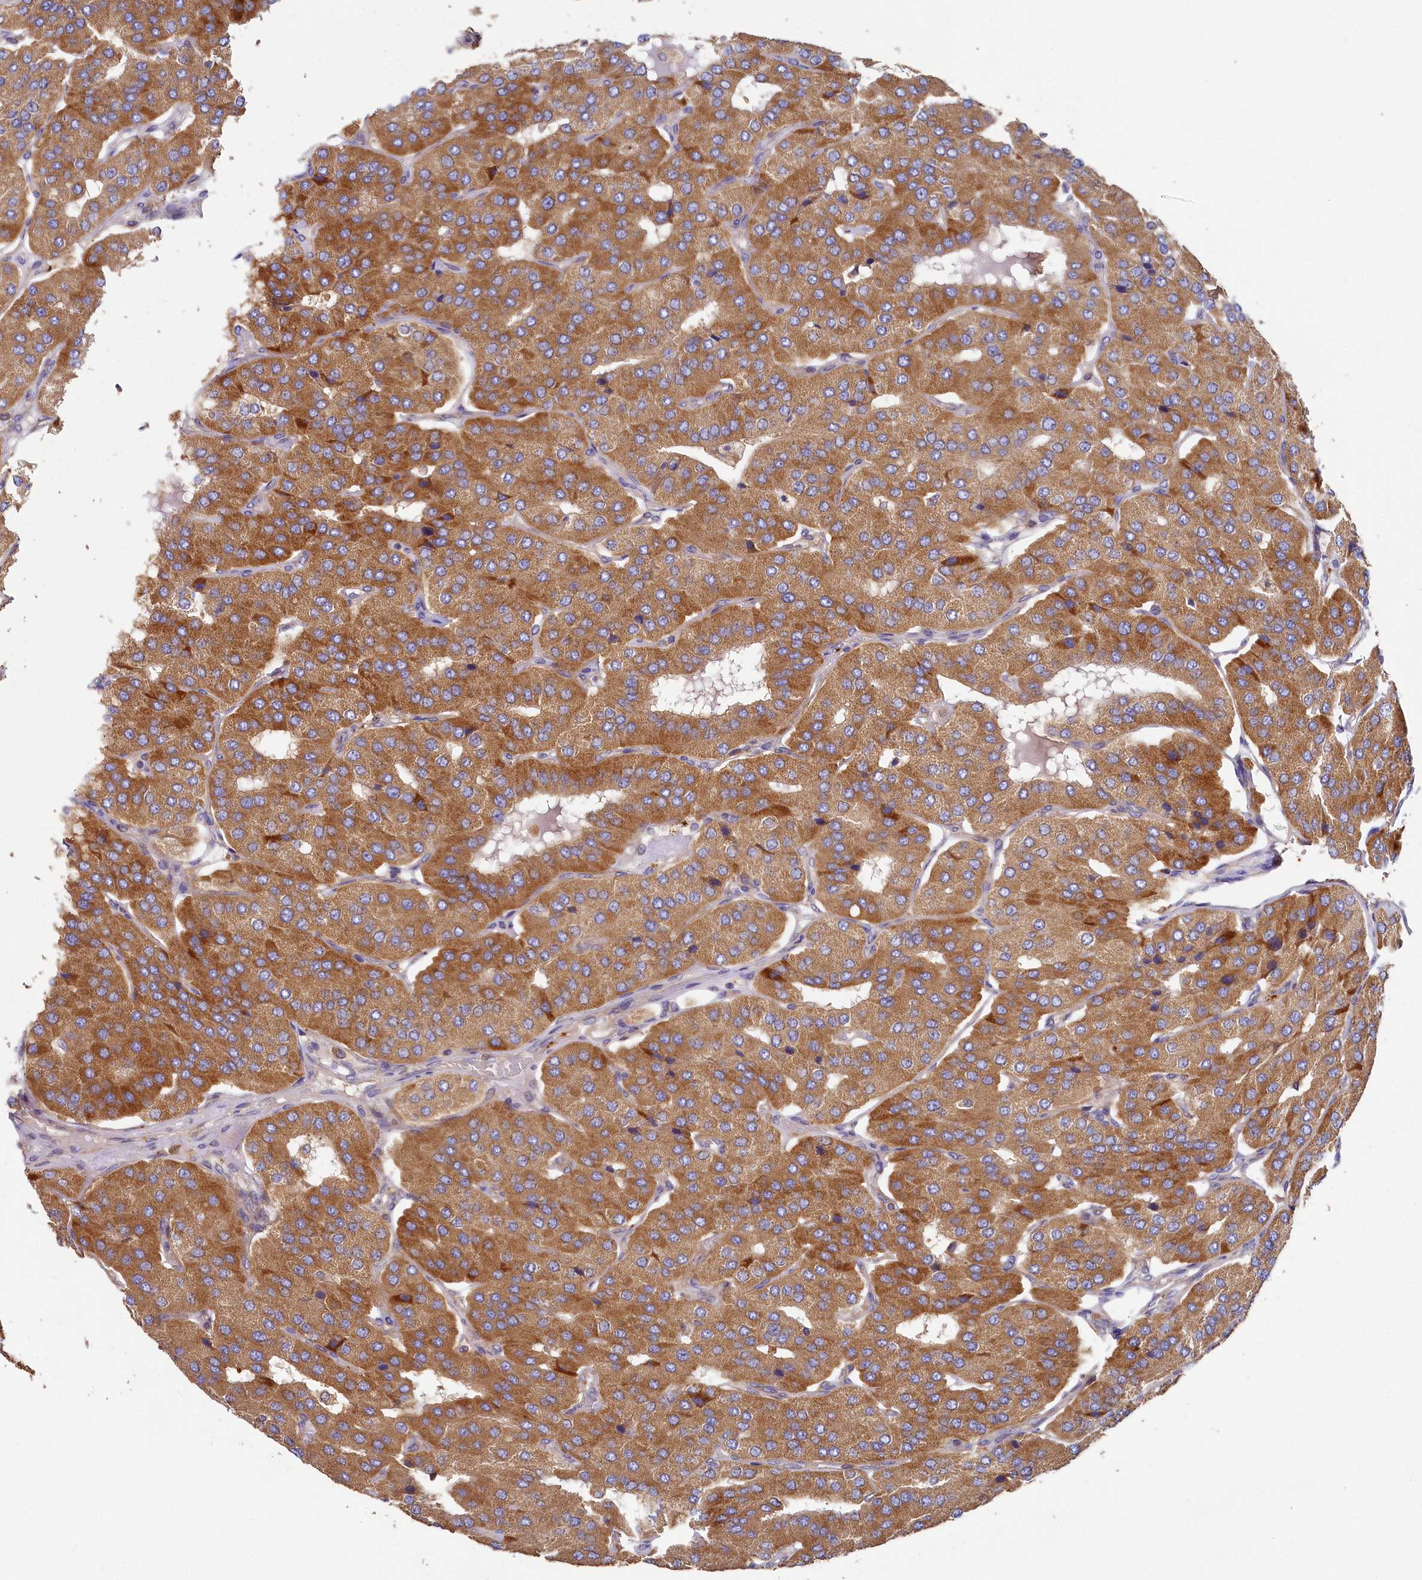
{"staining": {"intensity": "moderate", "quantity": ">75%", "location": "cytoplasmic/membranous"}, "tissue": "parathyroid gland", "cell_type": "Glandular cells", "image_type": "normal", "snomed": [{"axis": "morphology", "description": "Normal tissue, NOS"}, {"axis": "morphology", "description": "Adenoma, NOS"}, {"axis": "topography", "description": "Parathyroid gland"}], "caption": "Immunohistochemistry (IHC) (DAB (3,3'-diaminobenzidine)) staining of benign parathyroid gland reveals moderate cytoplasmic/membranous protein positivity in about >75% of glandular cells.", "gene": "PPIP5K1", "patient": {"sex": "female", "age": 86}}